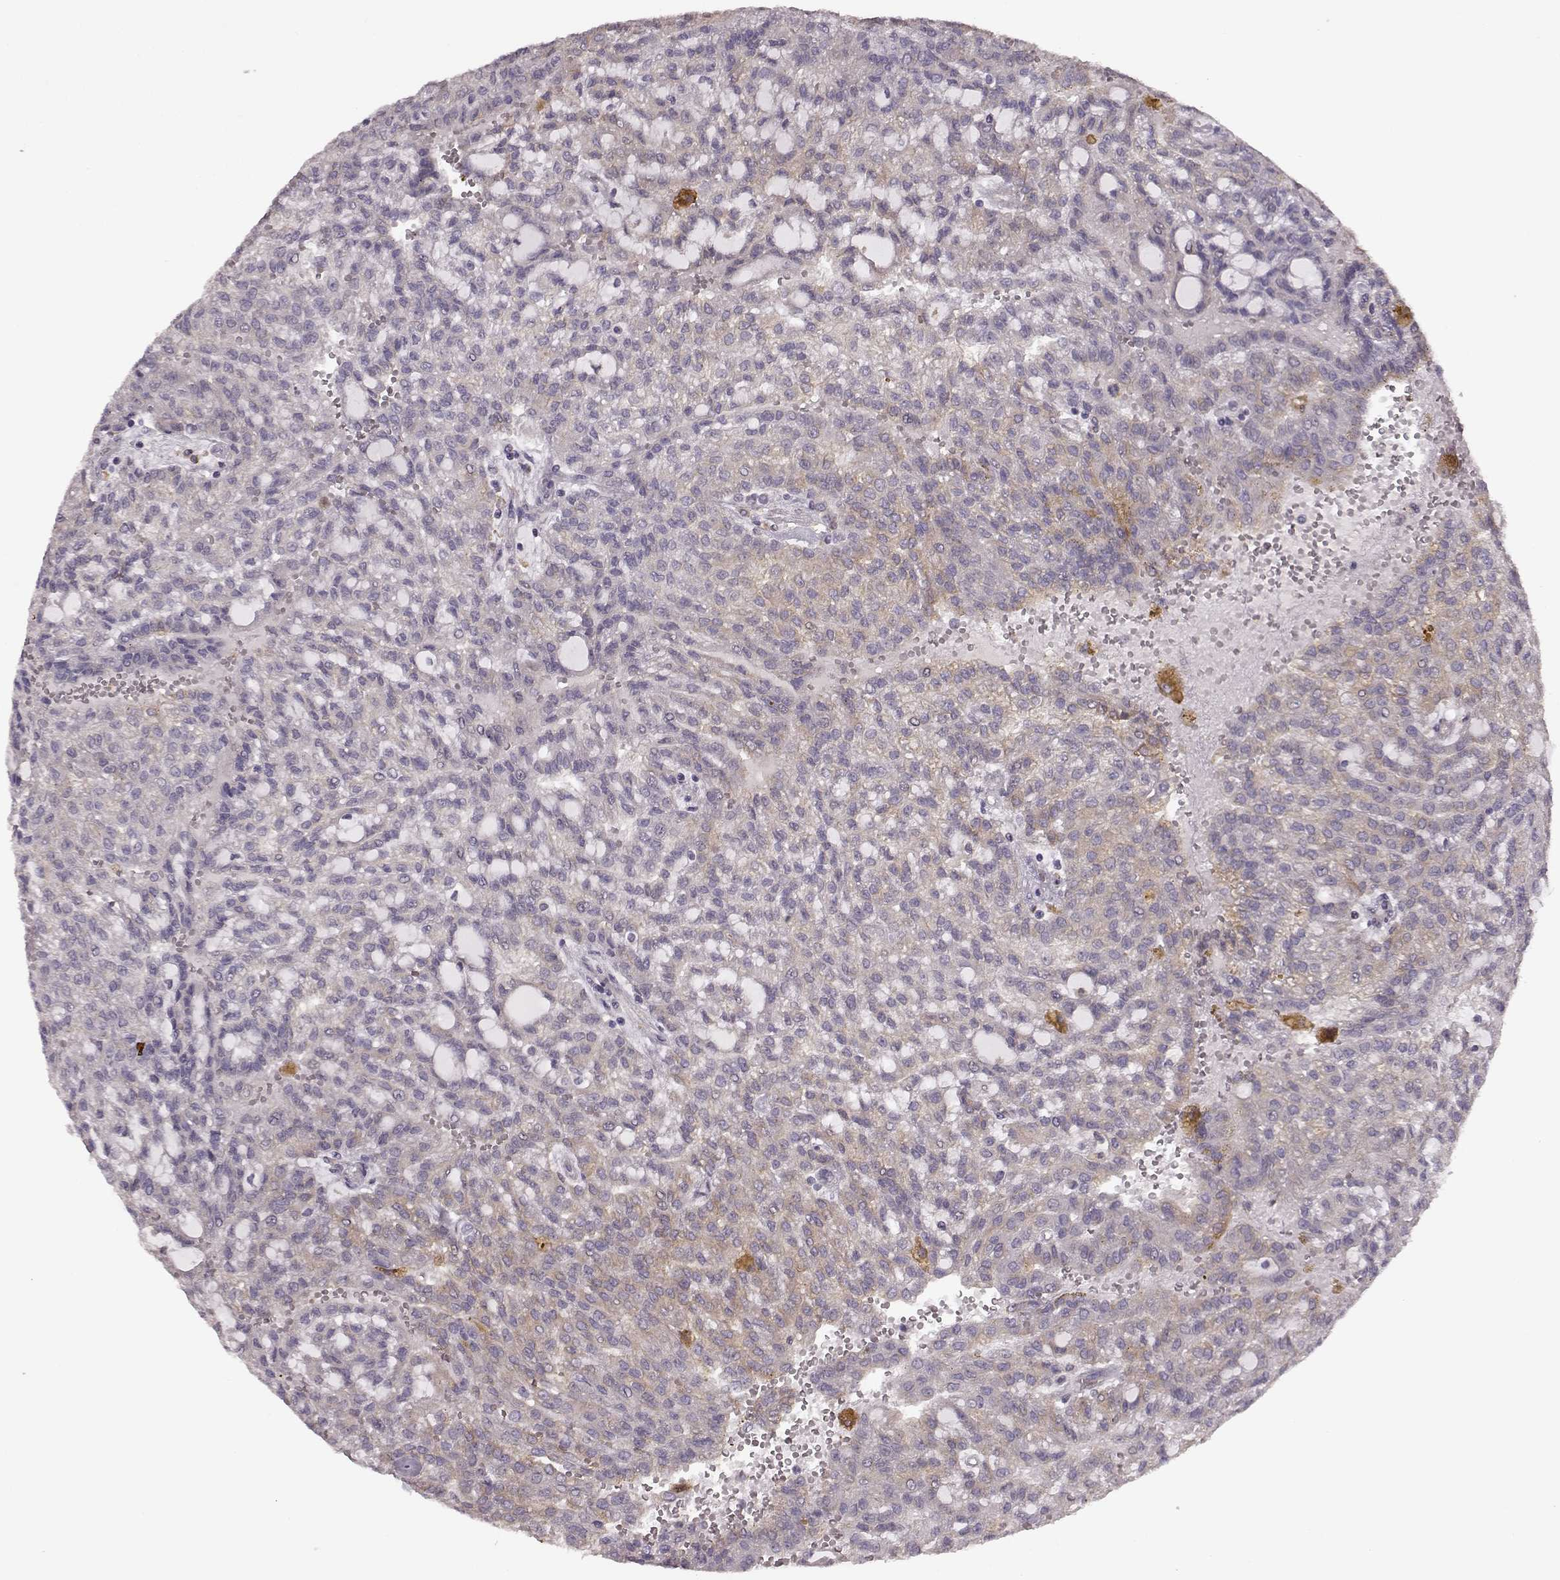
{"staining": {"intensity": "weak", "quantity": "25%-75%", "location": "cytoplasmic/membranous"}, "tissue": "renal cancer", "cell_type": "Tumor cells", "image_type": "cancer", "snomed": [{"axis": "morphology", "description": "Adenocarcinoma, NOS"}, {"axis": "topography", "description": "Kidney"}], "caption": "Brown immunohistochemical staining in human renal adenocarcinoma reveals weak cytoplasmic/membranous staining in about 25%-75% of tumor cells.", "gene": "MTR", "patient": {"sex": "male", "age": 63}}